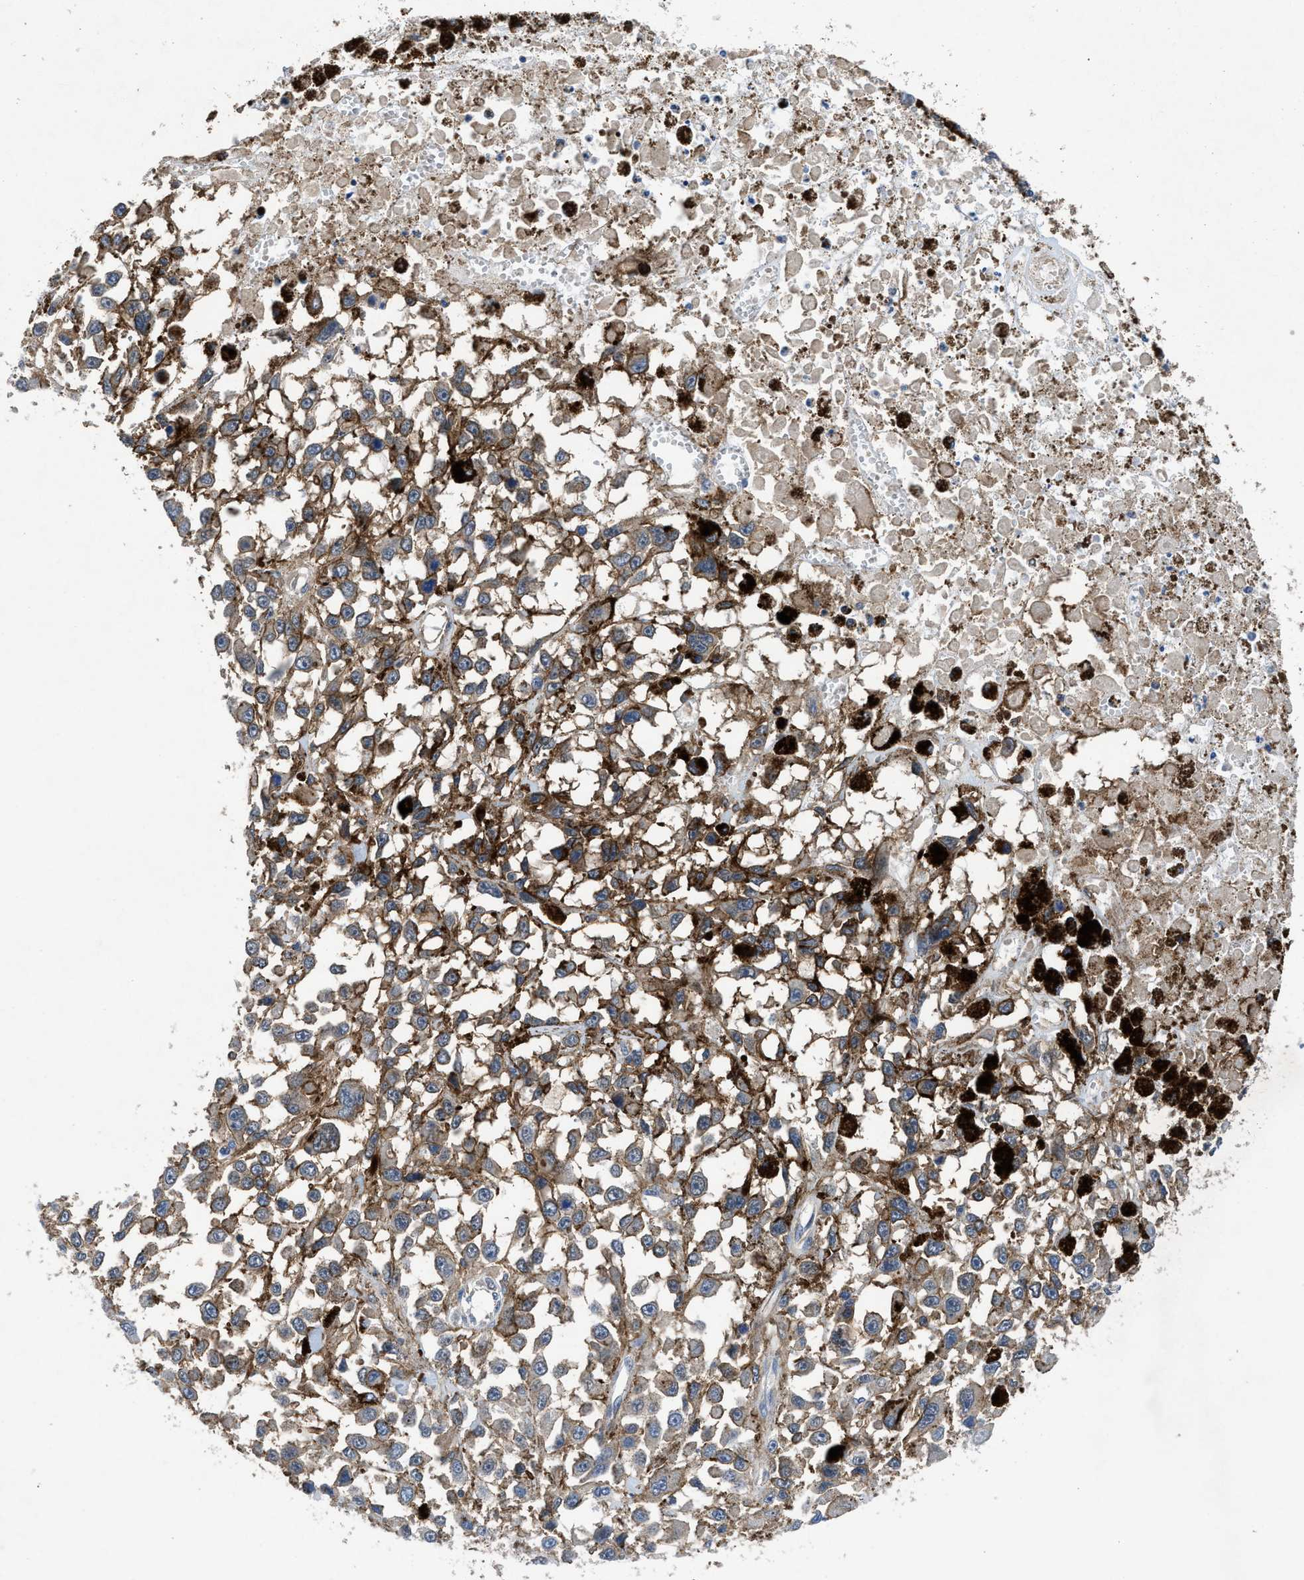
{"staining": {"intensity": "negative", "quantity": "none", "location": "none"}, "tissue": "melanoma", "cell_type": "Tumor cells", "image_type": "cancer", "snomed": [{"axis": "morphology", "description": "Malignant melanoma, Metastatic site"}, {"axis": "topography", "description": "Lymph node"}], "caption": "Tumor cells show no significant protein staining in melanoma.", "gene": "PANX1", "patient": {"sex": "male", "age": 59}}